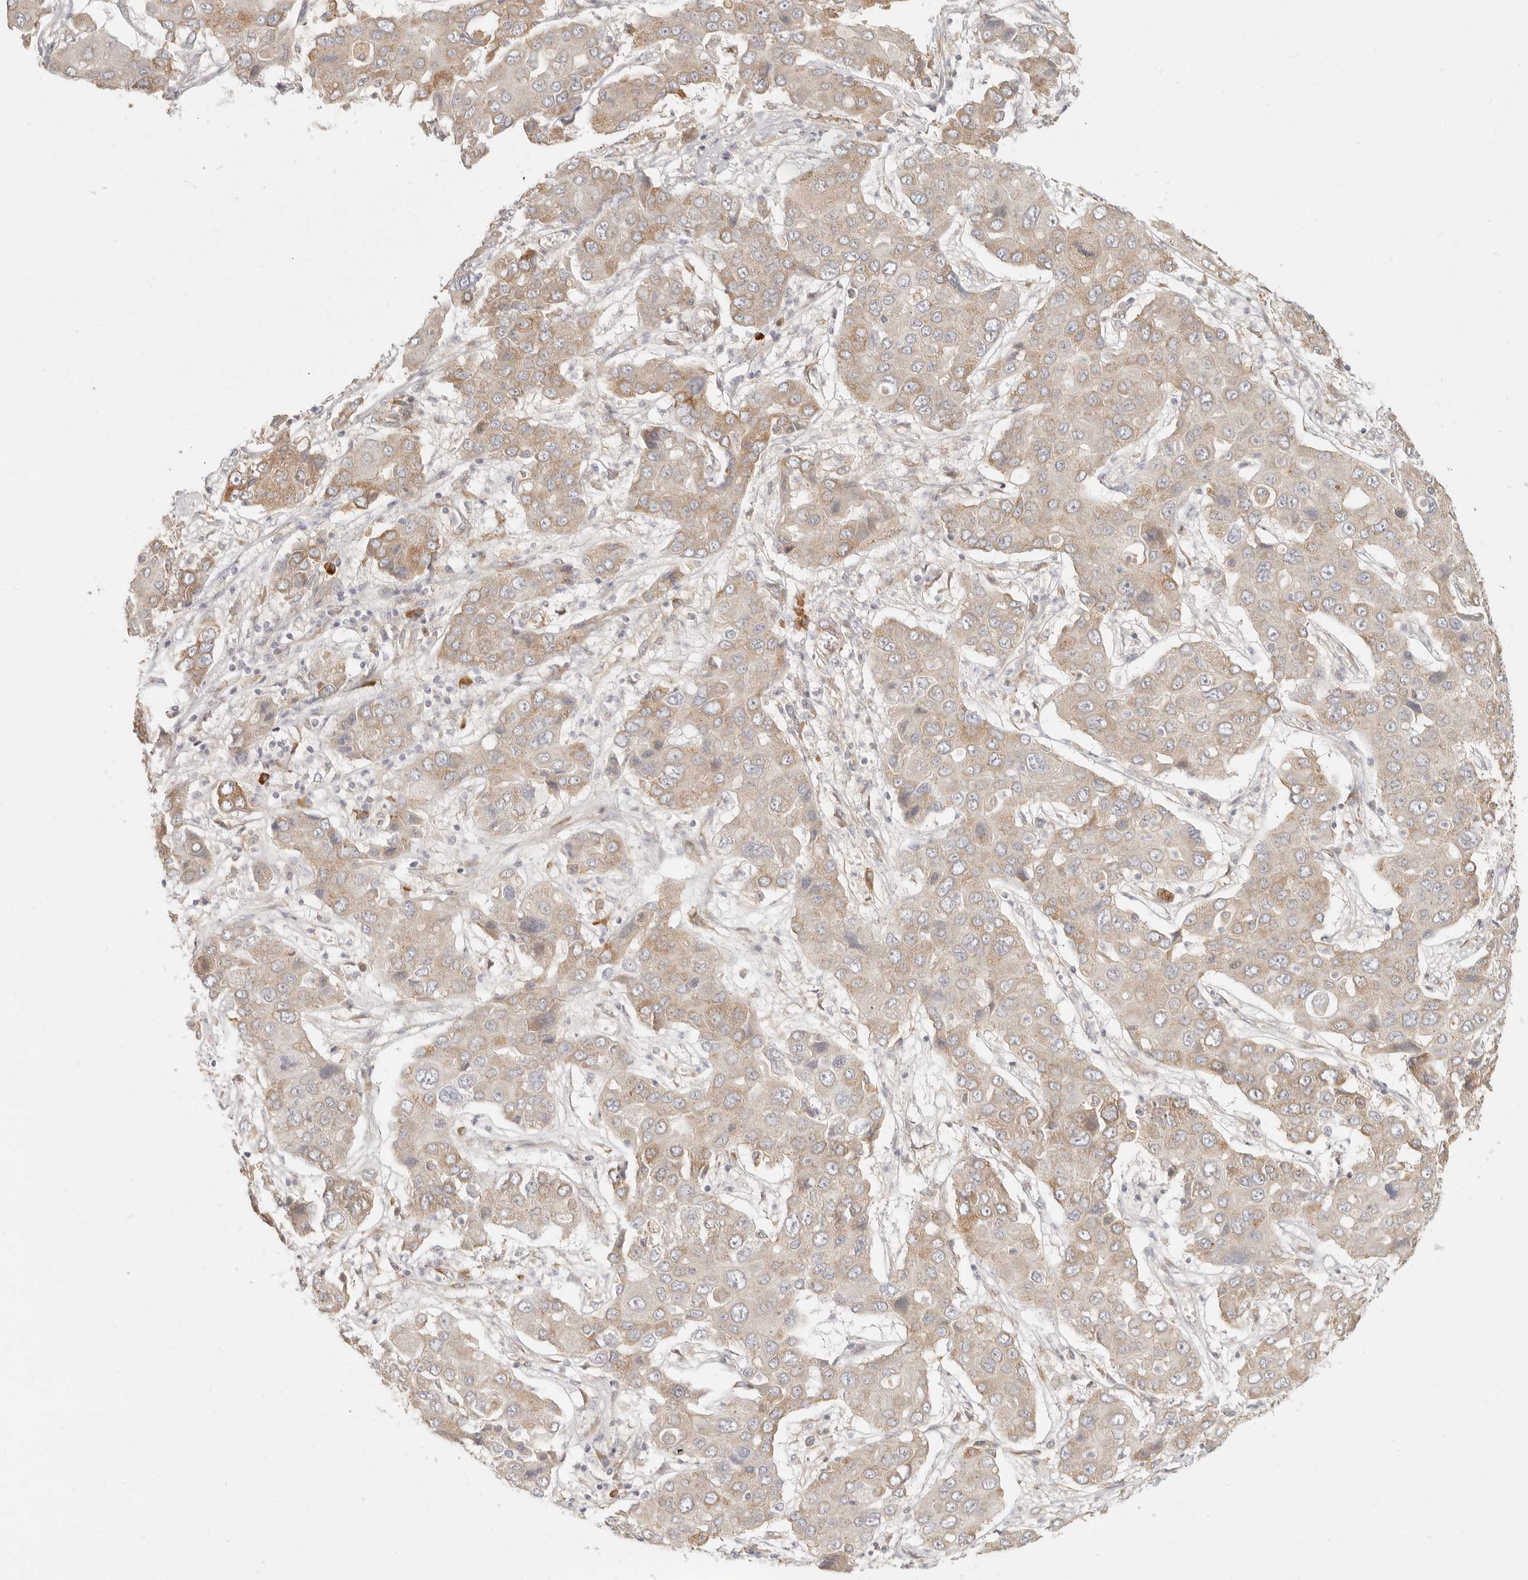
{"staining": {"intensity": "moderate", "quantity": ">75%", "location": "cytoplasmic/membranous"}, "tissue": "liver cancer", "cell_type": "Tumor cells", "image_type": "cancer", "snomed": [{"axis": "morphology", "description": "Cholangiocarcinoma"}, {"axis": "topography", "description": "Liver"}], "caption": "Human liver cholangiocarcinoma stained with a brown dye demonstrates moderate cytoplasmic/membranous positive expression in about >75% of tumor cells.", "gene": "PABPC4", "patient": {"sex": "male", "age": 67}}